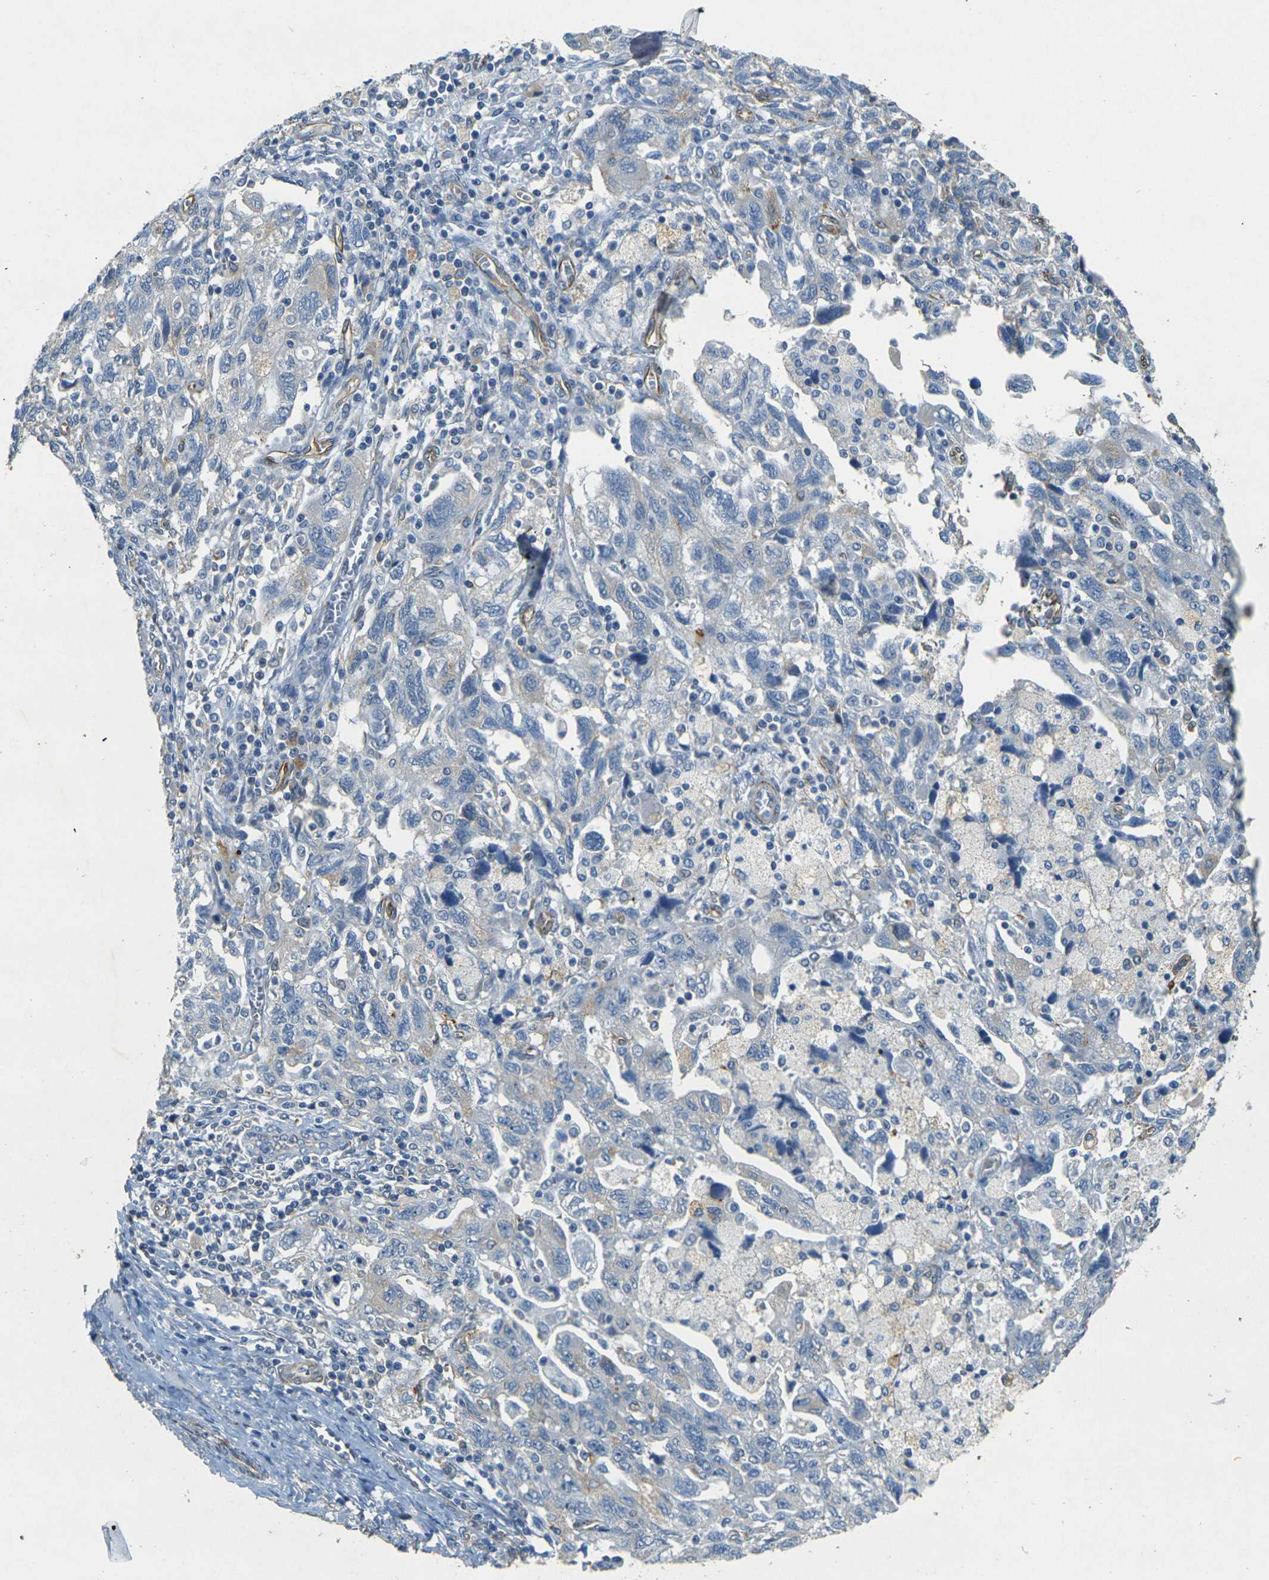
{"staining": {"intensity": "moderate", "quantity": "<25%", "location": "cytoplasmic/membranous"}, "tissue": "ovarian cancer", "cell_type": "Tumor cells", "image_type": "cancer", "snomed": [{"axis": "morphology", "description": "Carcinoma, NOS"}, {"axis": "morphology", "description": "Cystadenocarcinoma, serous, NOS"}, {"axis": "topography", "description": "Ovary"}], "caption": "This is a histology image of immunohistochemistry staining of serous cystadenocarcinoma (ovarian), which shows moderate expression in the cytoplasmic/membranous of tumor cells.", "gene": "SORT1", "patient": {"sex": "female", "age": 69}}